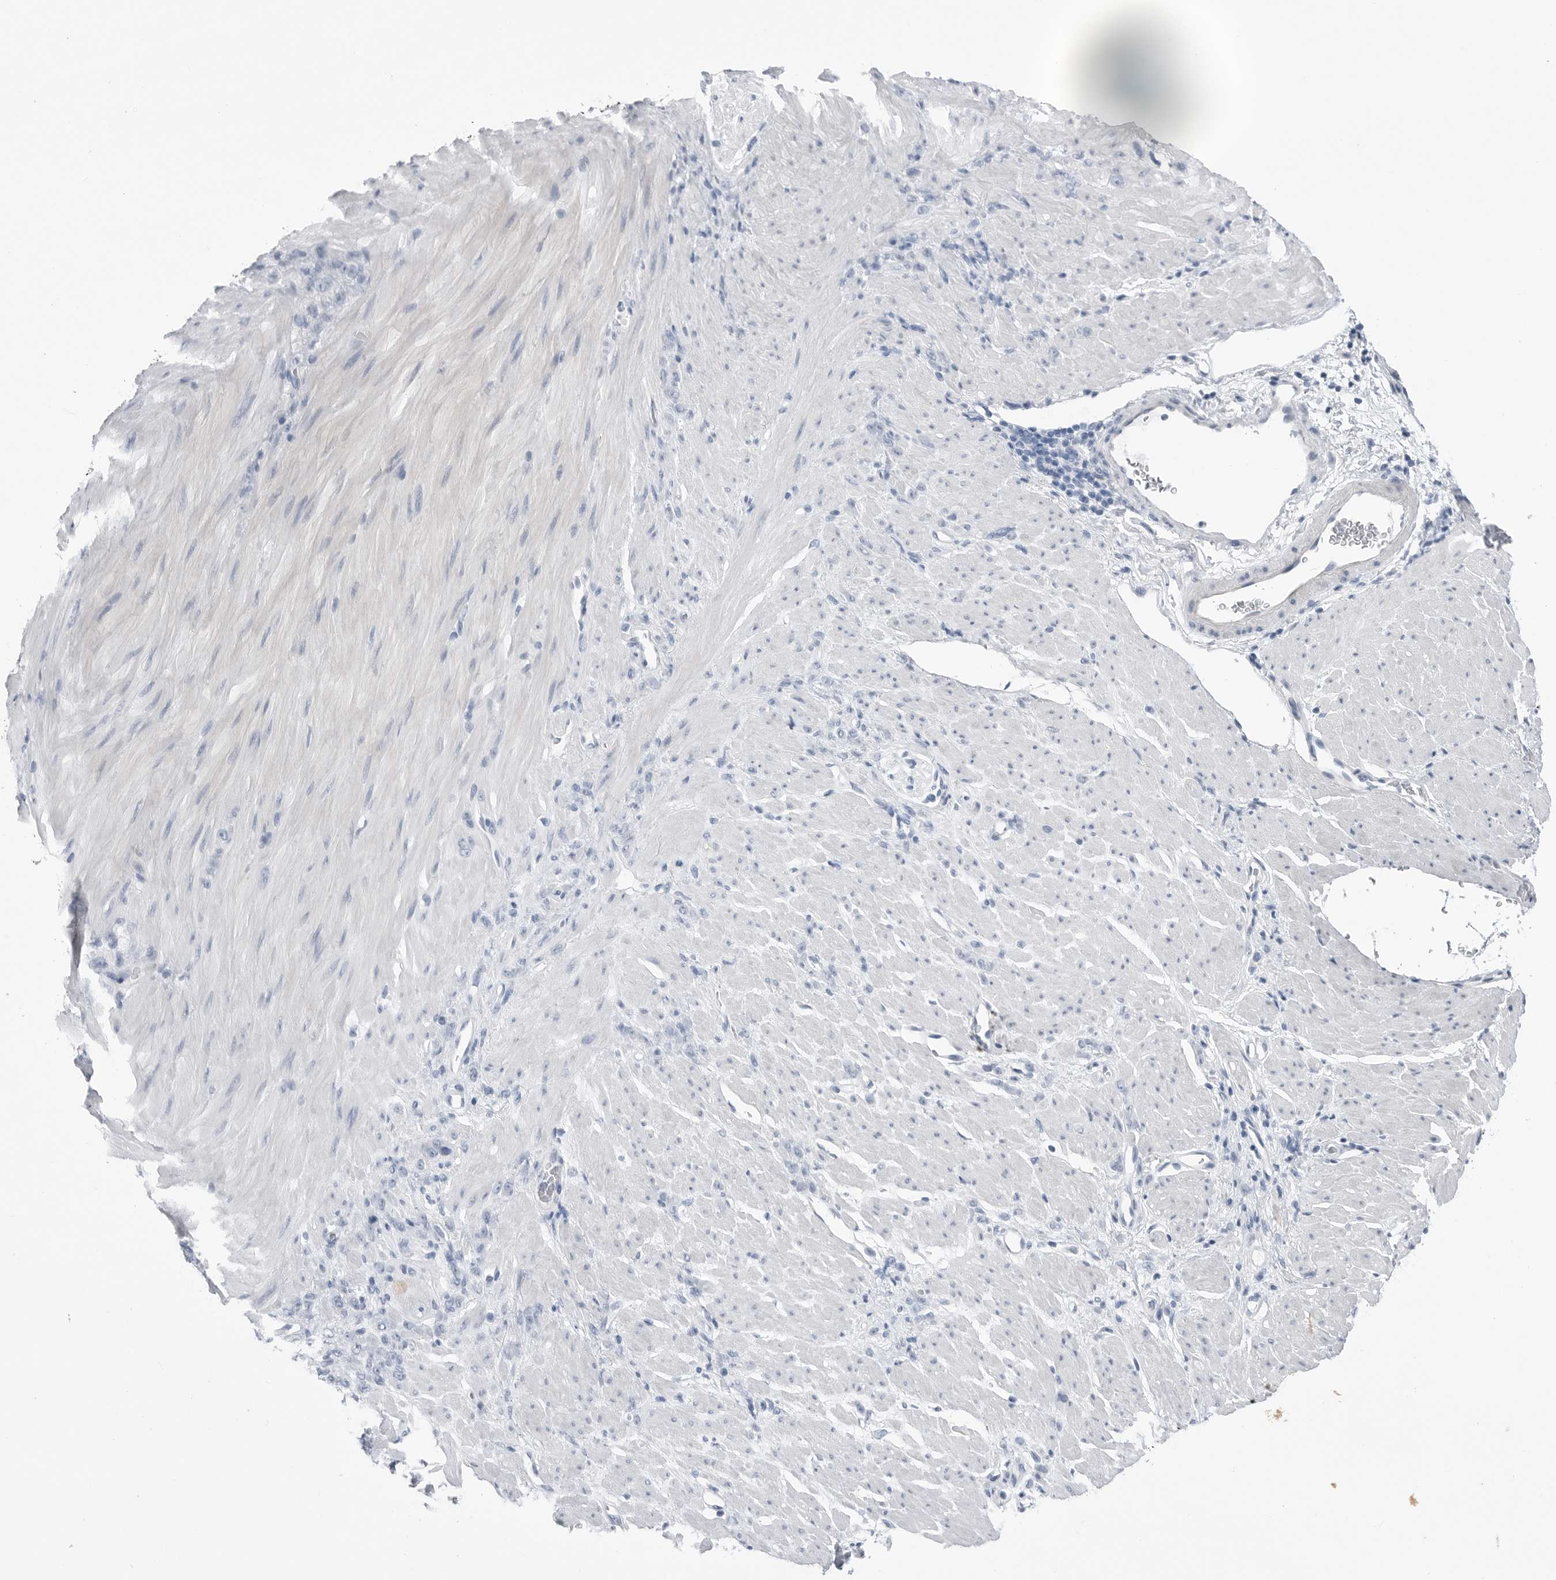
{"staining": {"intensity": "negative", "quantity": "none", "location": "none"}, "tissue": "stomach cancer", "cell_type": "Tumor cells", "image_type": "cancer", "snomed": [{"axis": "morphology", "description": "Normal tissue, NOS"}, {"axis": "morphology", "description": "Adenocarcinoma, NOS"}, {"axis": "topography", "description": "Stomach"}], "caption": "Adenocarcinoma (stomach) was stained to show a protein in brown. There is no significant staining in tumor cells.", "gene": "ABHD12", "patient": {"sex": "male", "age": 82}}